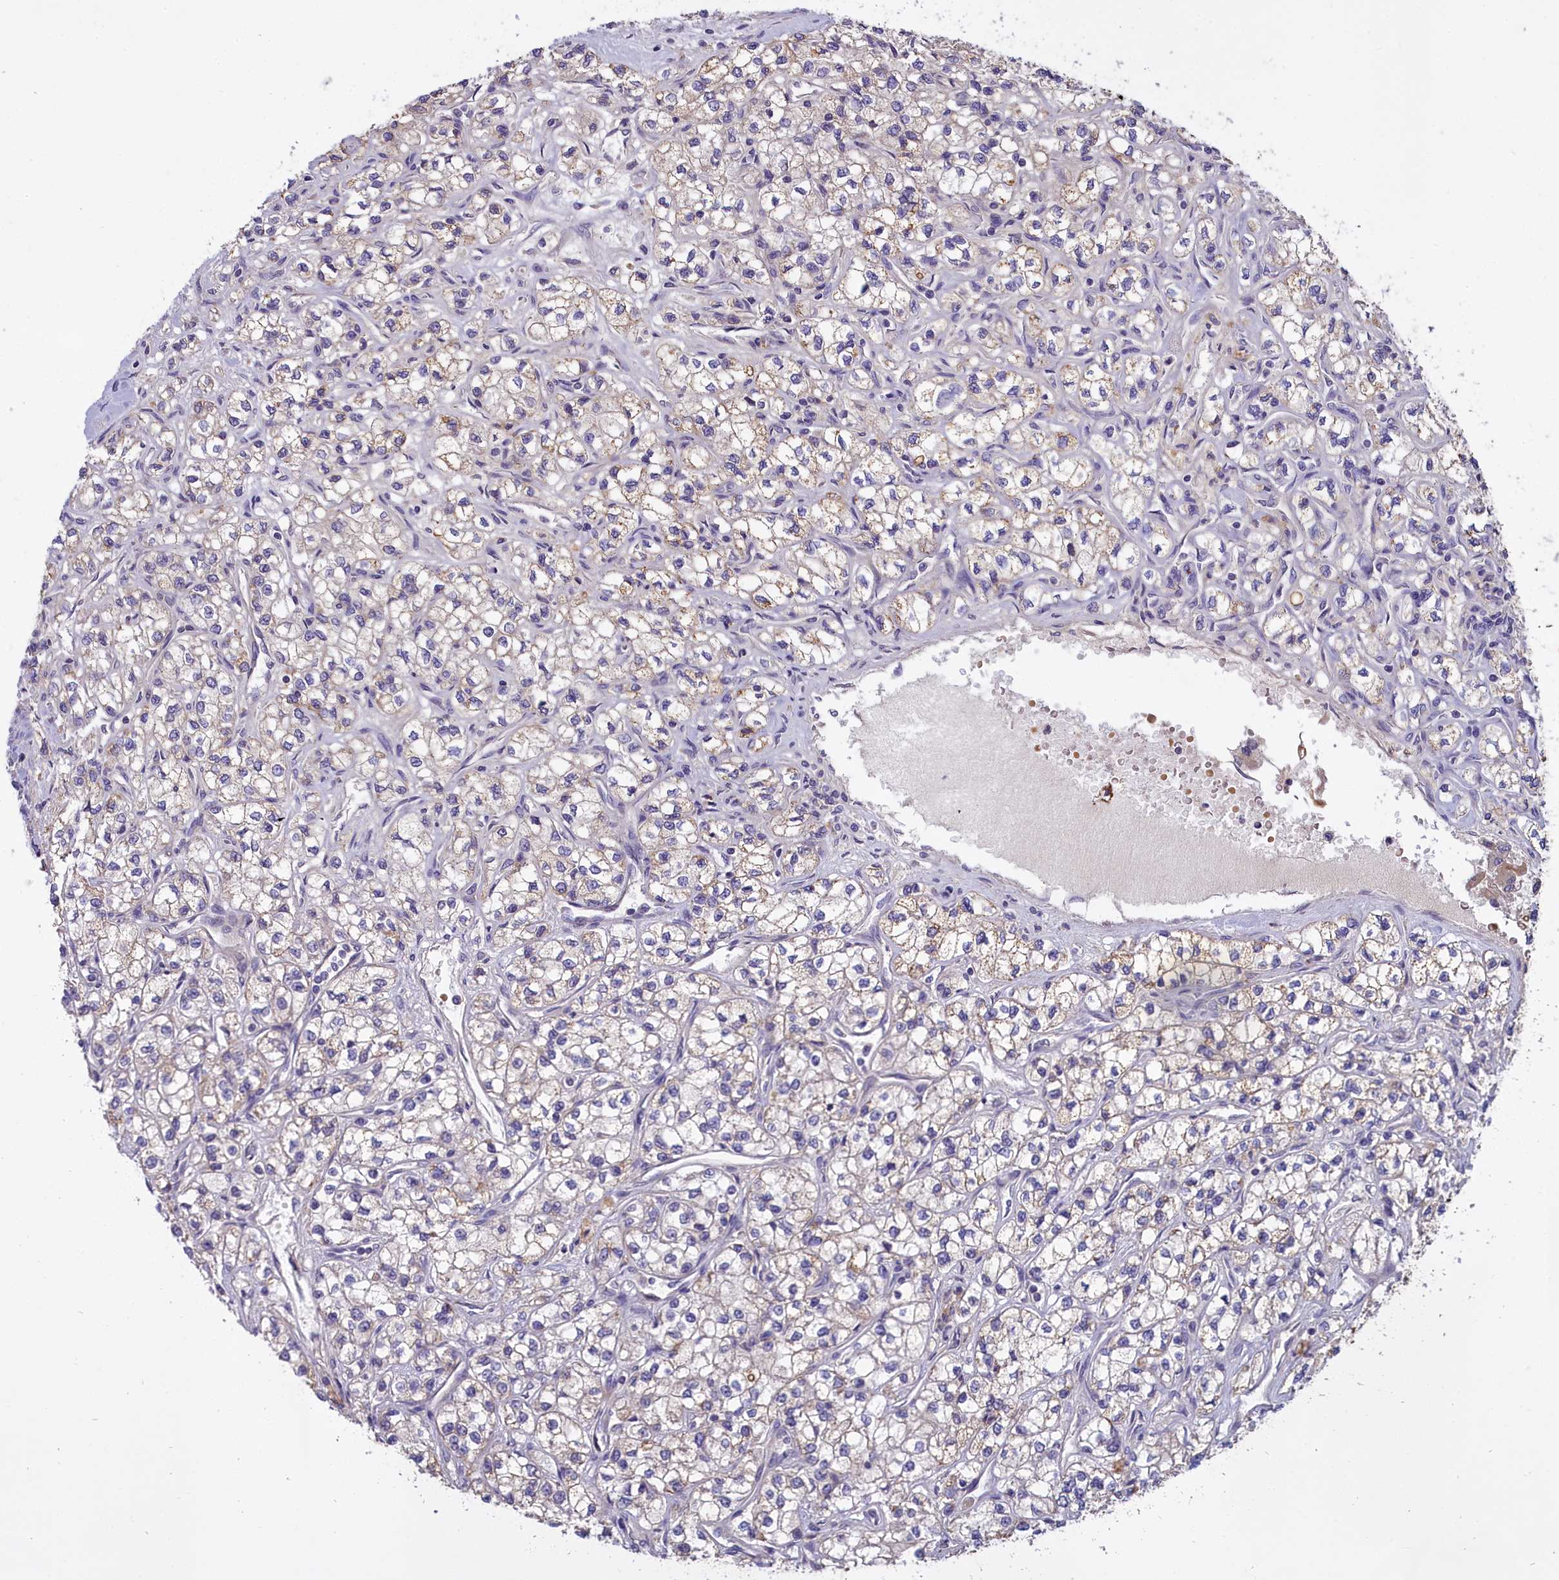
{"staining": {"intensity": "negative", "quantity": "none", "location": "none"}, "tissue": "renal cancer", "cell_type": "Tumor cells", "image_type": "cancer", "snomed": [{"axis": "morphology", "description": "Adenocarcinoma, NOS"}, {"axis": "topography", "description": "Kidney"}], "caption": "Immunohistochemical staining of renal adenocarcinoma reveals no significant positivity in tumor cells.", "gene": "MEMO1", "patient": {"sex": "male", "age": 80}}